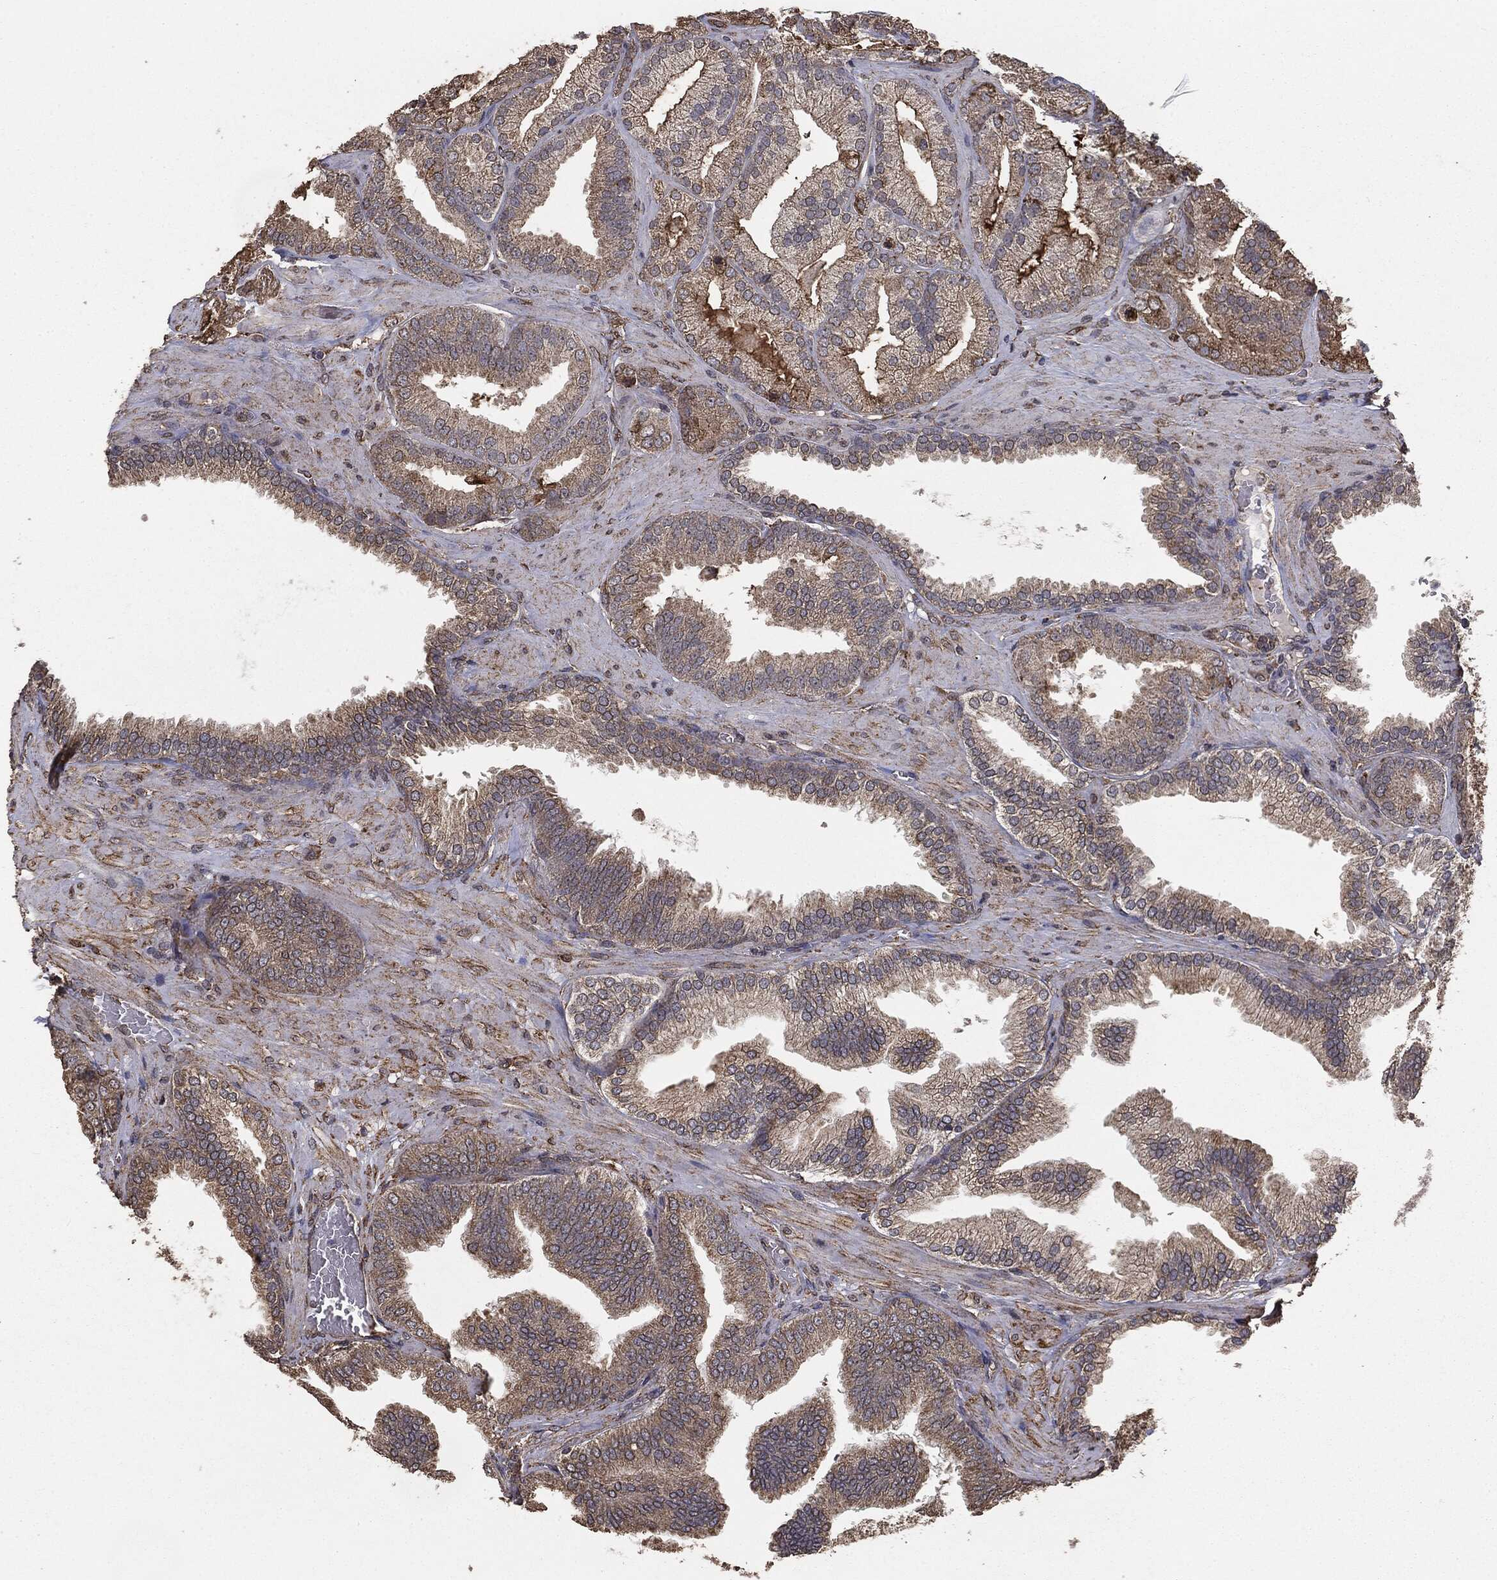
{"staining": {"intensity": "moderate", "quantity": ">75%", "location": "cytoplasmic/membranous"}, "tissue": "prostate cancer", "cell_type": "Tumor cells", "image_type": "cancer", "snomed": [{"axis": "morphology", "description": "Adenocarcinoma, High grade"}, {"axis": "topography", "description": "Prostate"}], "caption": "Brown immunohistochemical staining in prostate cancer (adenocarcinoma (high-grade)) shows moderate cytoplasmic/membranous staining in approximately >75% of tumor cells. (DAB (3,3'-diaminobenzidine) IHC with brightfield microscopy, high magnification).", "gene": "MTOR", "patient": {"sex": "male", "age": 68}}